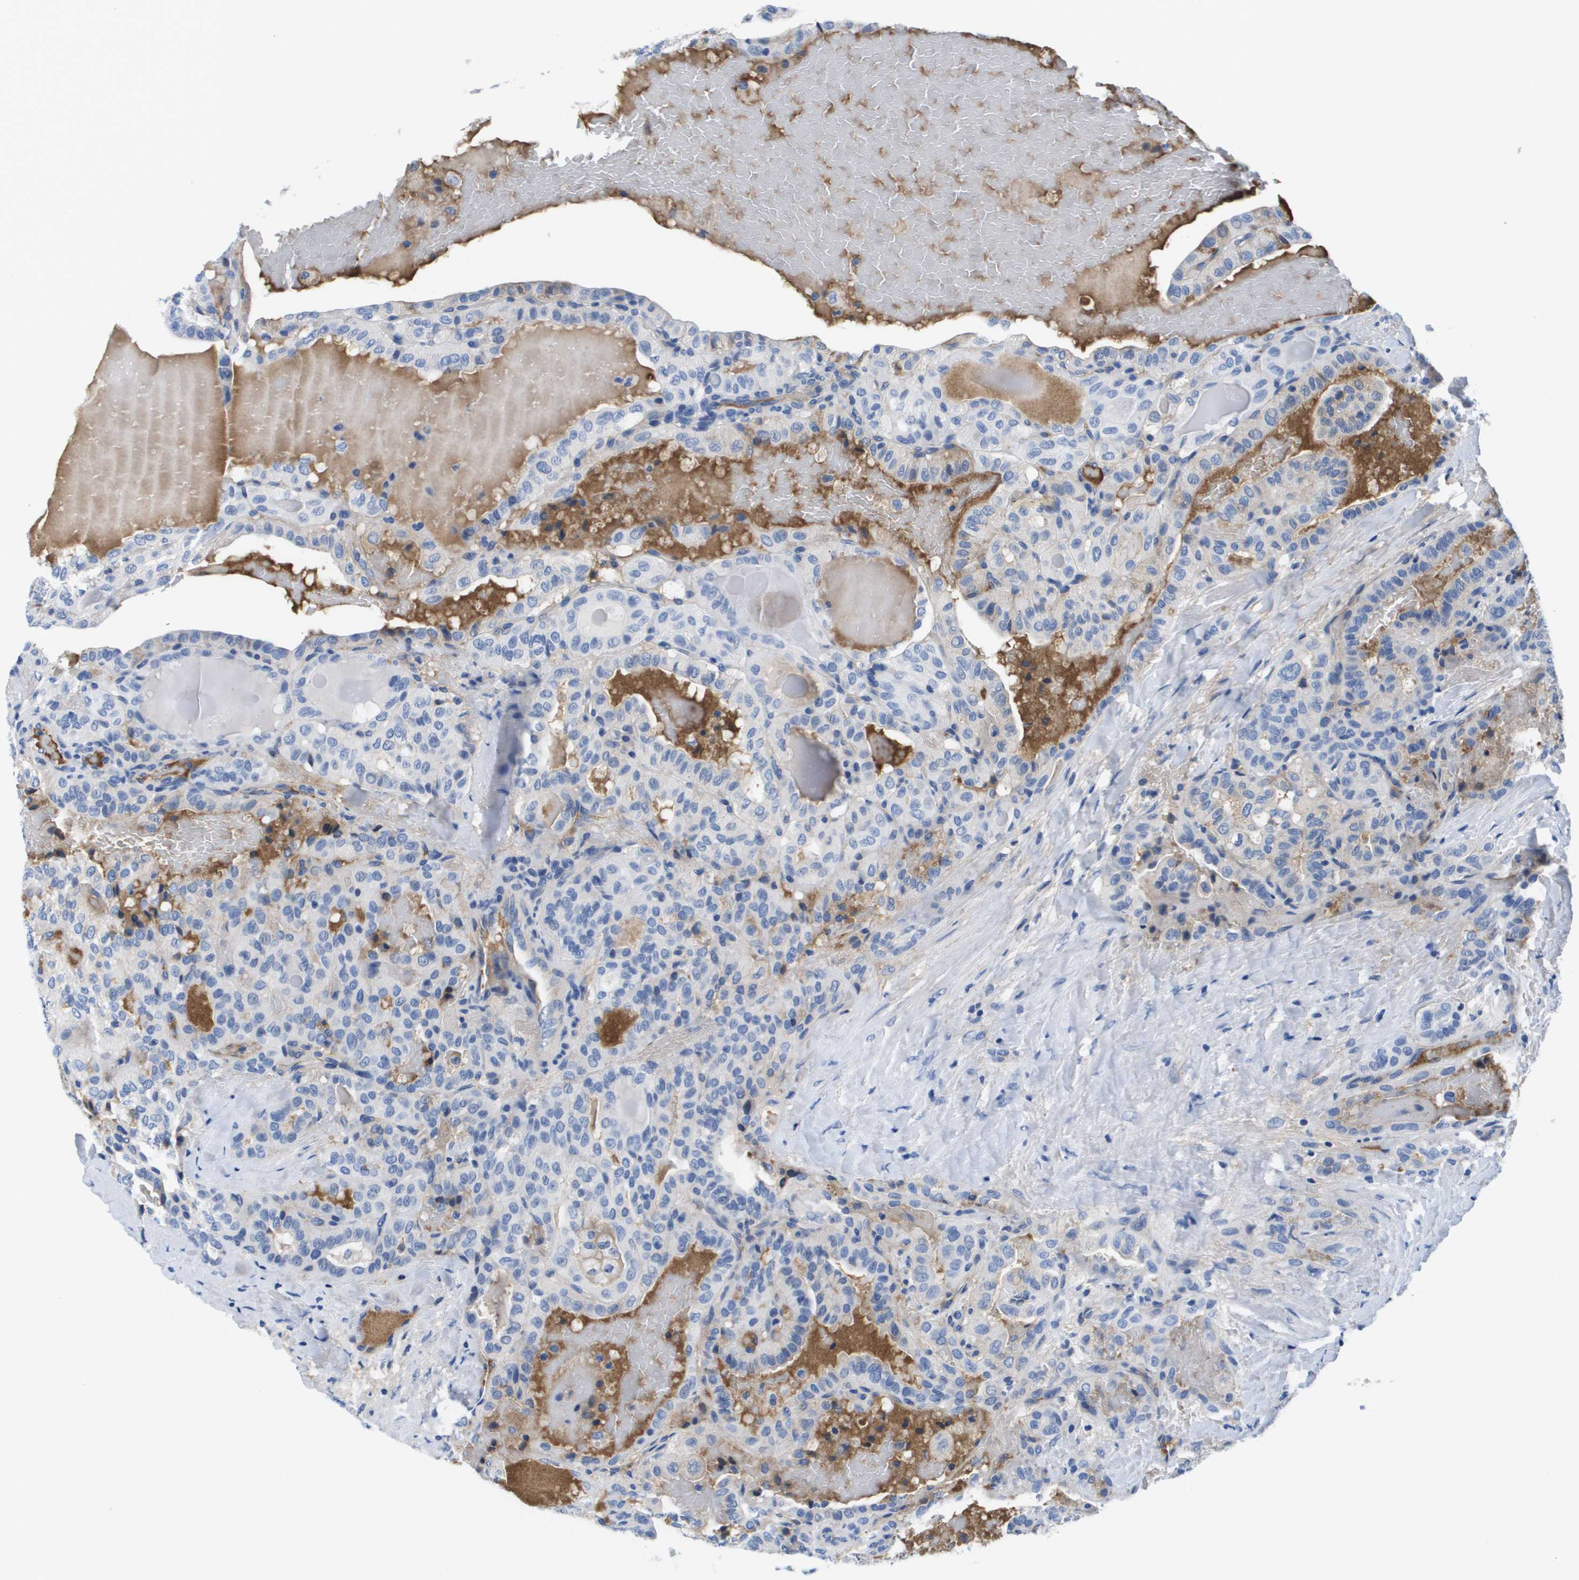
{"staining": {"intensity": "negative", "quantity": "none", "location": "none"}, "tissue": "thyroid cancer", "cell_type": "Tumor cells", "image_type": "cancer", "snomed": [{"axis": "morphology", "description": "Papillary adenocarcinoma, NOS"}, {"axis": "topography", "description": "Thyroid gland"}], "caption": "Immunohistochemistry (IHC) of human thyroid cancer (papillary adenocarcinoma) shows no staining in tumor cells.", "gene": "APOA1", "patient": {"sex": "male", "age": 77}}